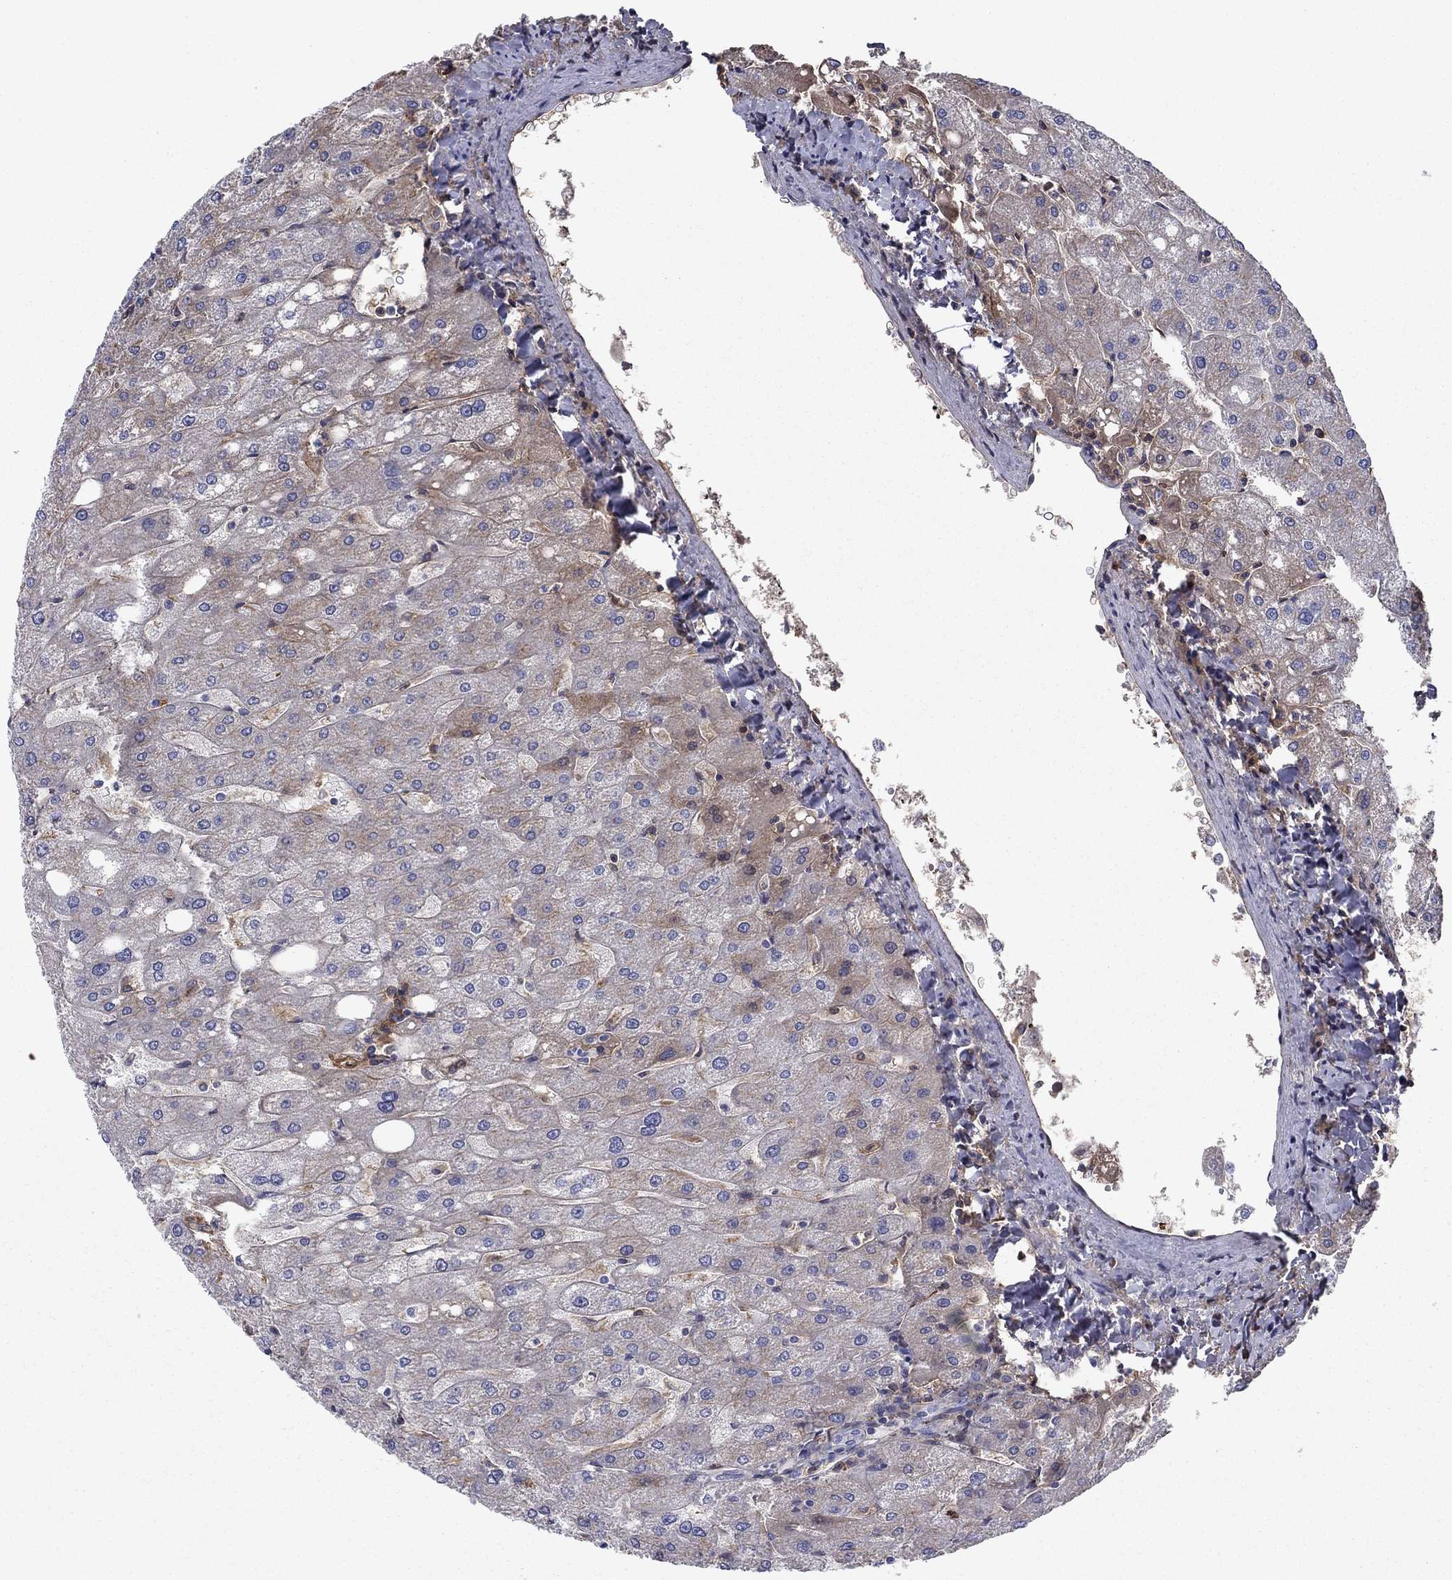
{"staining": {"intensity": "negative", "quantity": "none", "location": "none"}, "tissue": "liver", "cell_type": "Cholangiocytes", "image_type": "normal", "snomed": [{"axis": "morphology", "description": "Normal tissue, NOS"}, {"axis": "topography", "description": "Liver"}], "caption": "Liver was stained to show a protein in brown. There is no significant positivity in cholangiocytes. Brightfield microscopy of IHC stained with DAB (3,3'-diaminobenzidine) (brown) and hematoxylin (blue), captured at high magnification.", "gene": "HPX", "patient": {"sex": "male", "age": 67}}